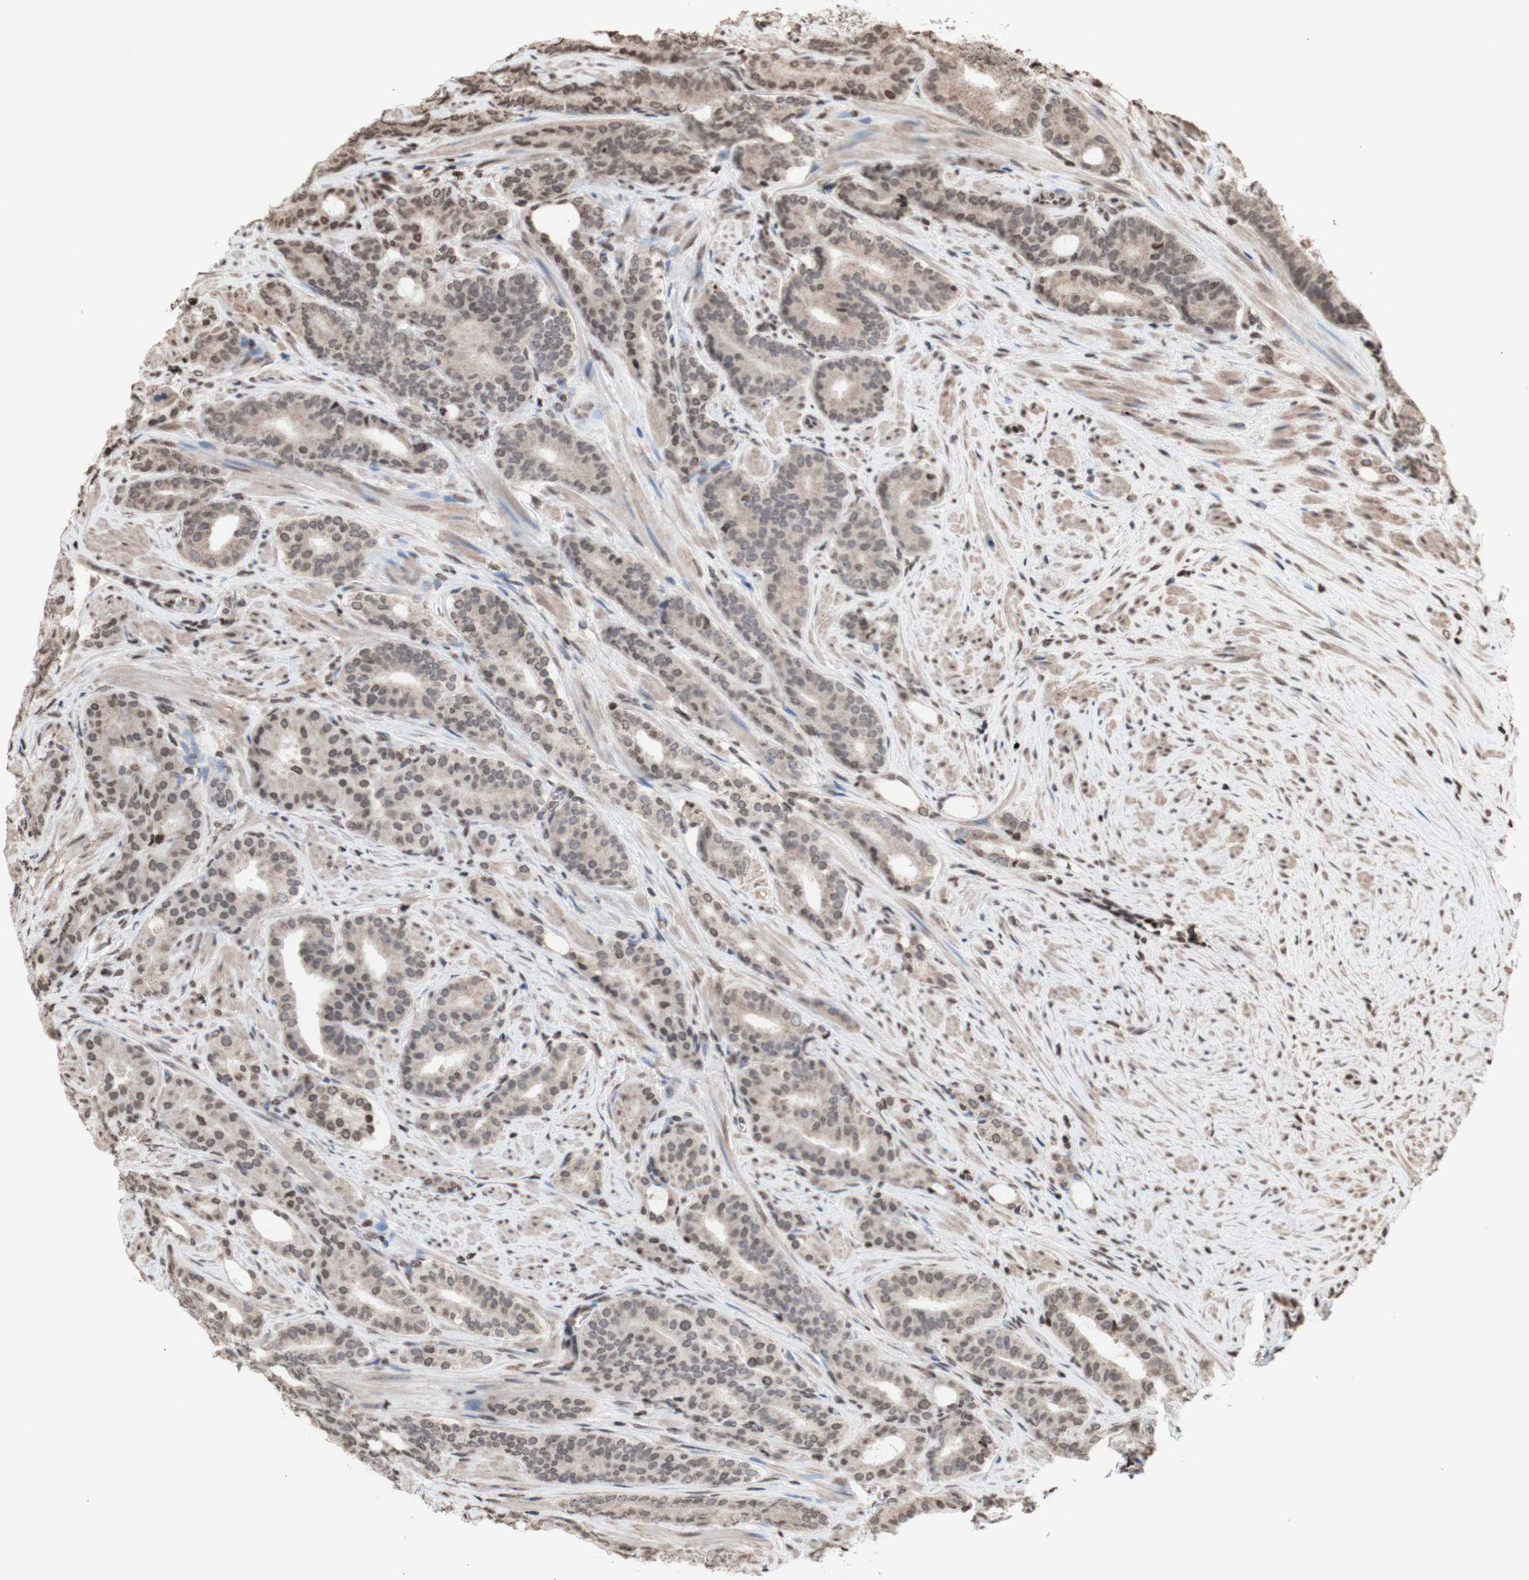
{"staining": {"intensity": "weak", "quantity": ">75%", "location": "cytoplasmic/membranous"}, "tissue": "prostate cancer", "cell_type": "Tumor cells", "image_type": "cancer", "snomed": [{"axis": "morphology", "description": "Adenocarcinoma, Low grade"}, {"axis": "topography", "description": "Prostate"}], "caption": "IHC histopathology image of prostate adenocarcinoma (low-grade) stained for a protein (brown), which displays low levels of weak cytoplasmic/membranous positivity in approximately >75% of tumor cells.", "gene": "SNAI2", "patient": {"sex": "male", "age": 63}}